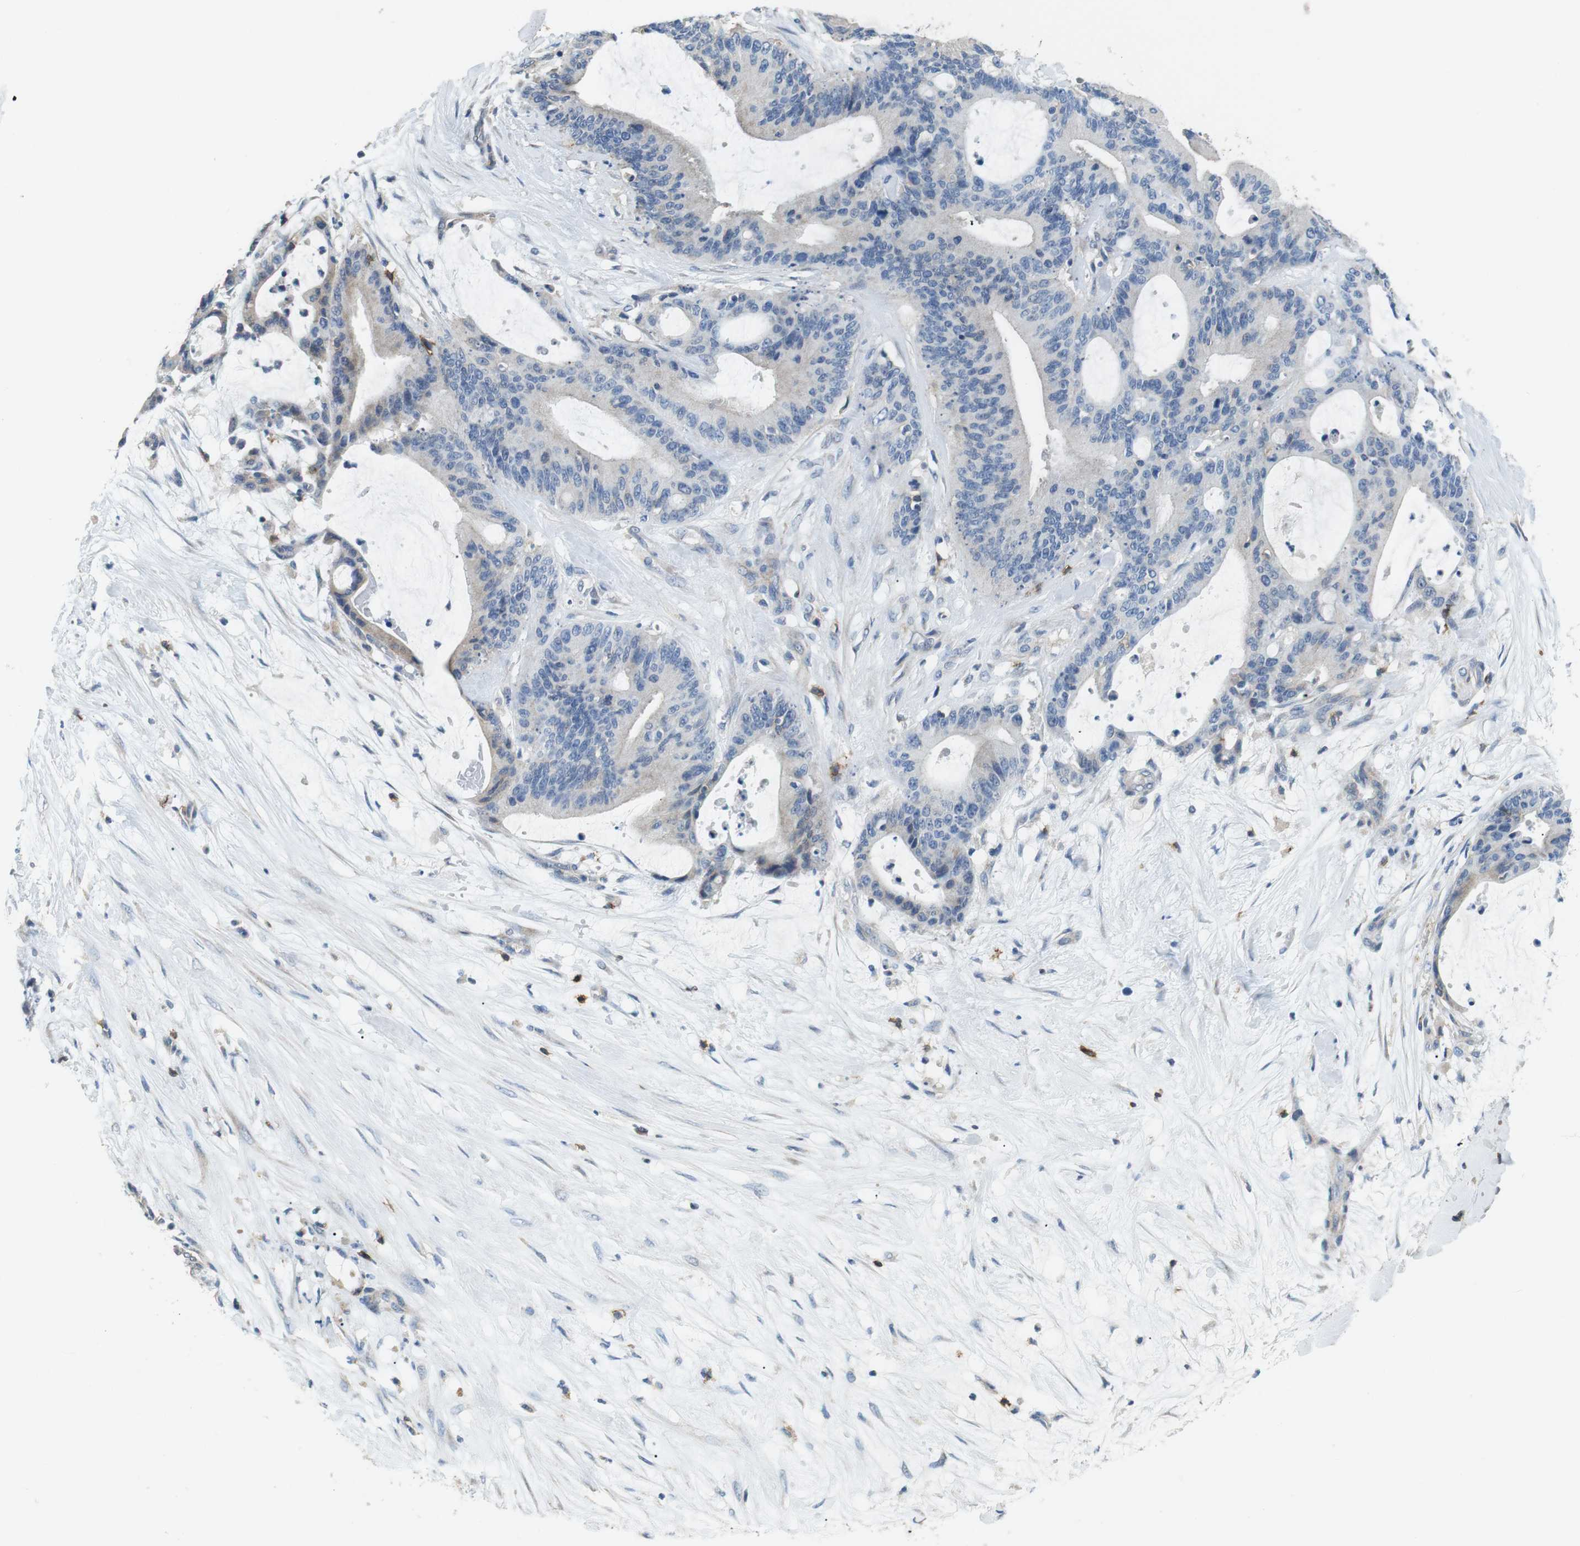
{"staining": {"intensity": "negative", "quantity": "none", "location": "none"}, "tissue": "liver cancer", "cell_type": "Tumor cells", "image_type": "cancer", "snomed": [{"axis": "morphology", "description": "Cholangiocarcinoma"}, {"axis": "topography", "description": "Liver"}], "caption": "The micrograph reveals no significant positivity in tumor cells of liver cancer (cholangiocarcinoma).", "gene": "CD6", "patient": {"sex": "female", "age": 73}}